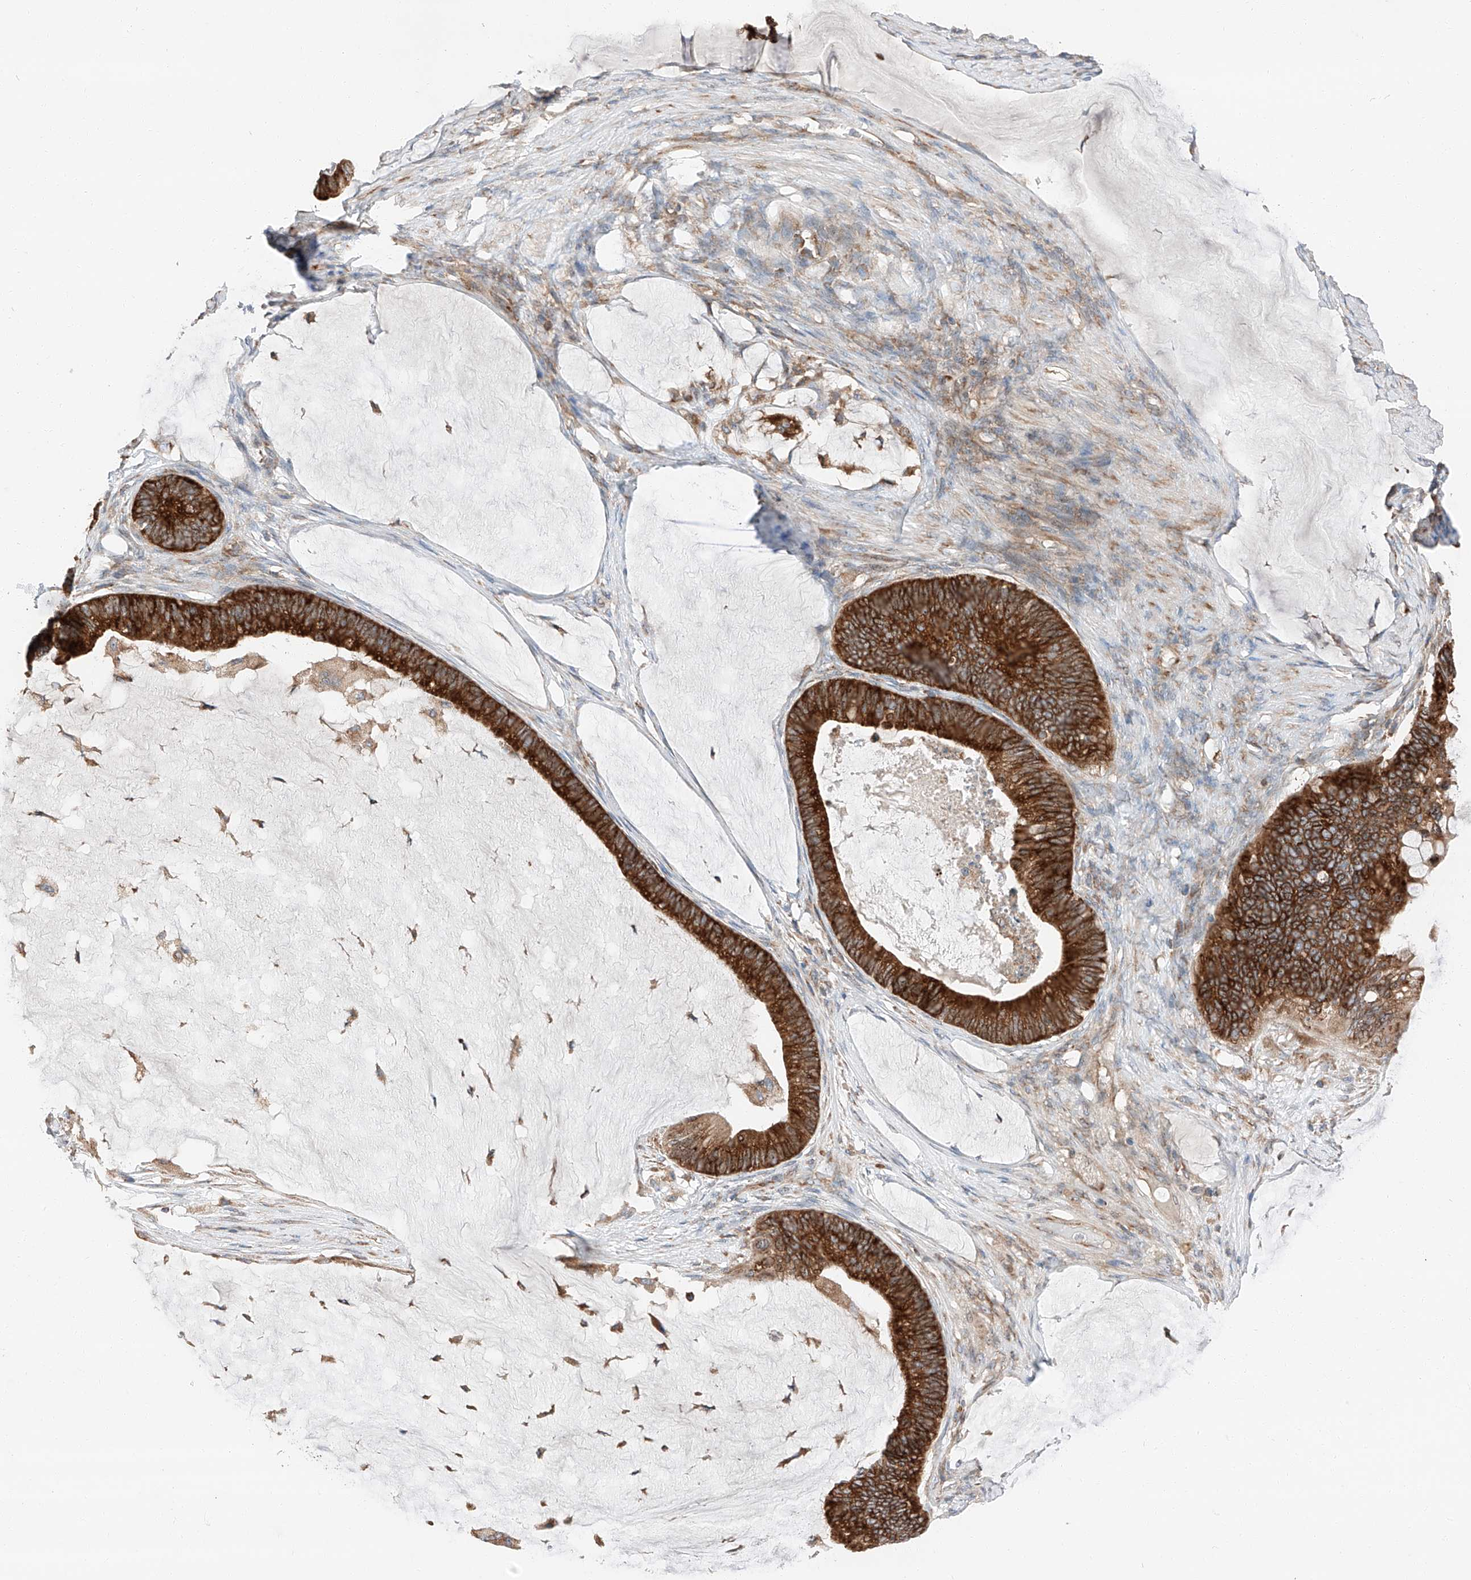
{"staining": {"intensity": "strong", "quantity": ">75%", "location": "cytoplasmic/membranous"}, "tissue": "ovarian cancer", "cell_type": "Tumor cells", "image_type": "cancer", "snomed": [{"axis": "morphology", "description": "Cystadenocarcinoma, mucinous, NOS"}, {"axis": "topography", "description": "Ovary"}], "caption": "Ovarian mucinous cystadenocarcinoma was stained to show a protein in brown. There is high levels of strong cytoplasmic/membranous positivity in approximately >75% of tumor cells. Ihc stains the protein in brown and the nuclei are stained blue.", "gene": "ZC3H15", "patient": {"sex": "female", "age": 61}}